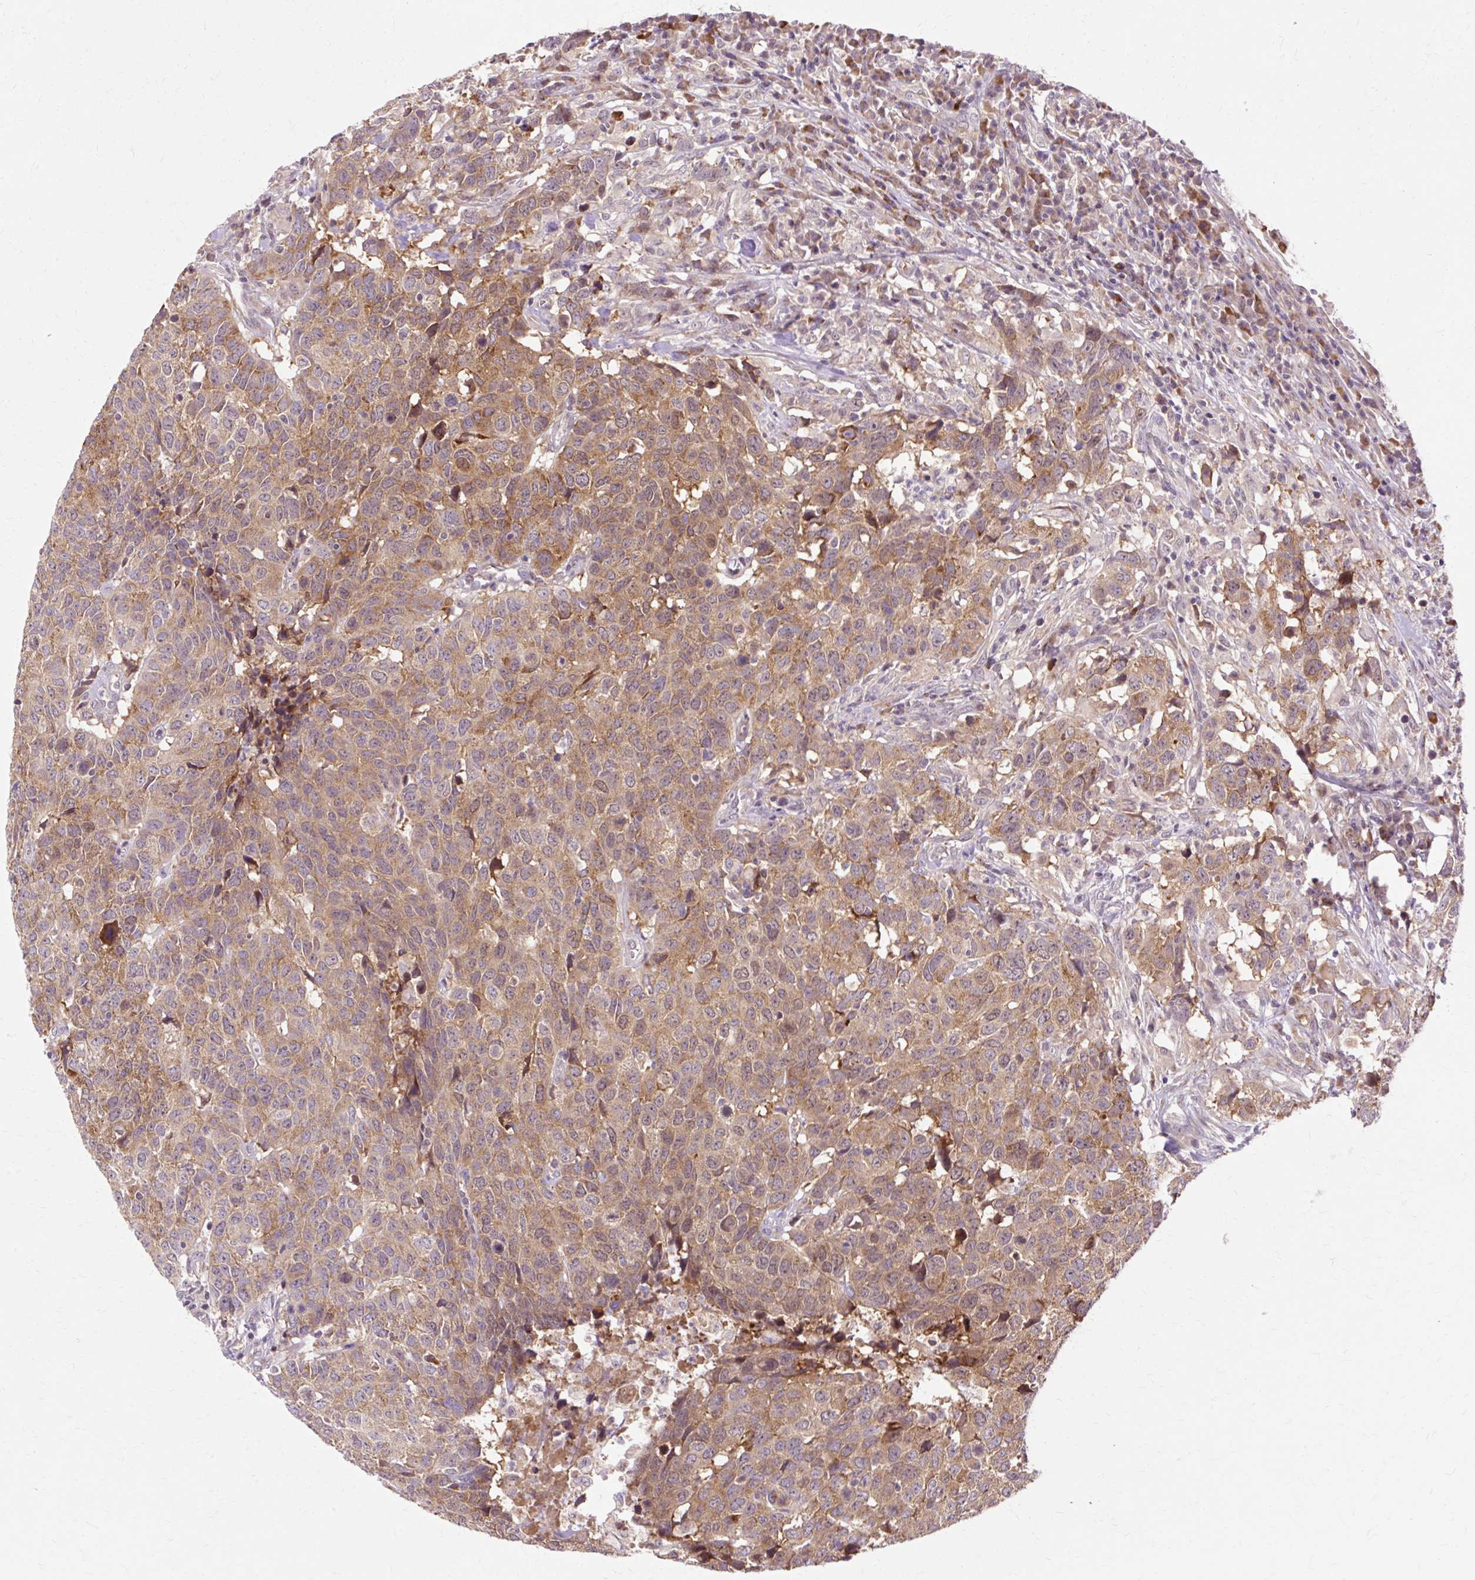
{"staining": {"intensity": "moderate", "quantity": ">75%", "location": "cytoplasmic/membranous"}, "tissue": "head and neck cancer", "cell_type": "Tumor cells", "image_type": "cancer", "snomed": [{"axis": "morphology", "description": "Normal tissue, NOS"}, {"axis": "morphology", "description": "Squamous cell carcinoma, NOS"}, {"axis": "topography", "description": "Skeletal muscle"}, {"axis": "topography", "description": "Vascular tissue"}, {"axis": "topography", "description": "Peripheral nerve tissue"}, {"axis": "topography", "description": "Head-Neck"}], "caption": "Immunohistochemical staining of human head and neck cancer (squamous cell carcinoma) demonstrates medium levels of moderate cytoplasmic/membranous protein expression in about >75% of tumor cells.", "gene": "GEMIN2", "patient": {"sex": "male", "age": 66}}